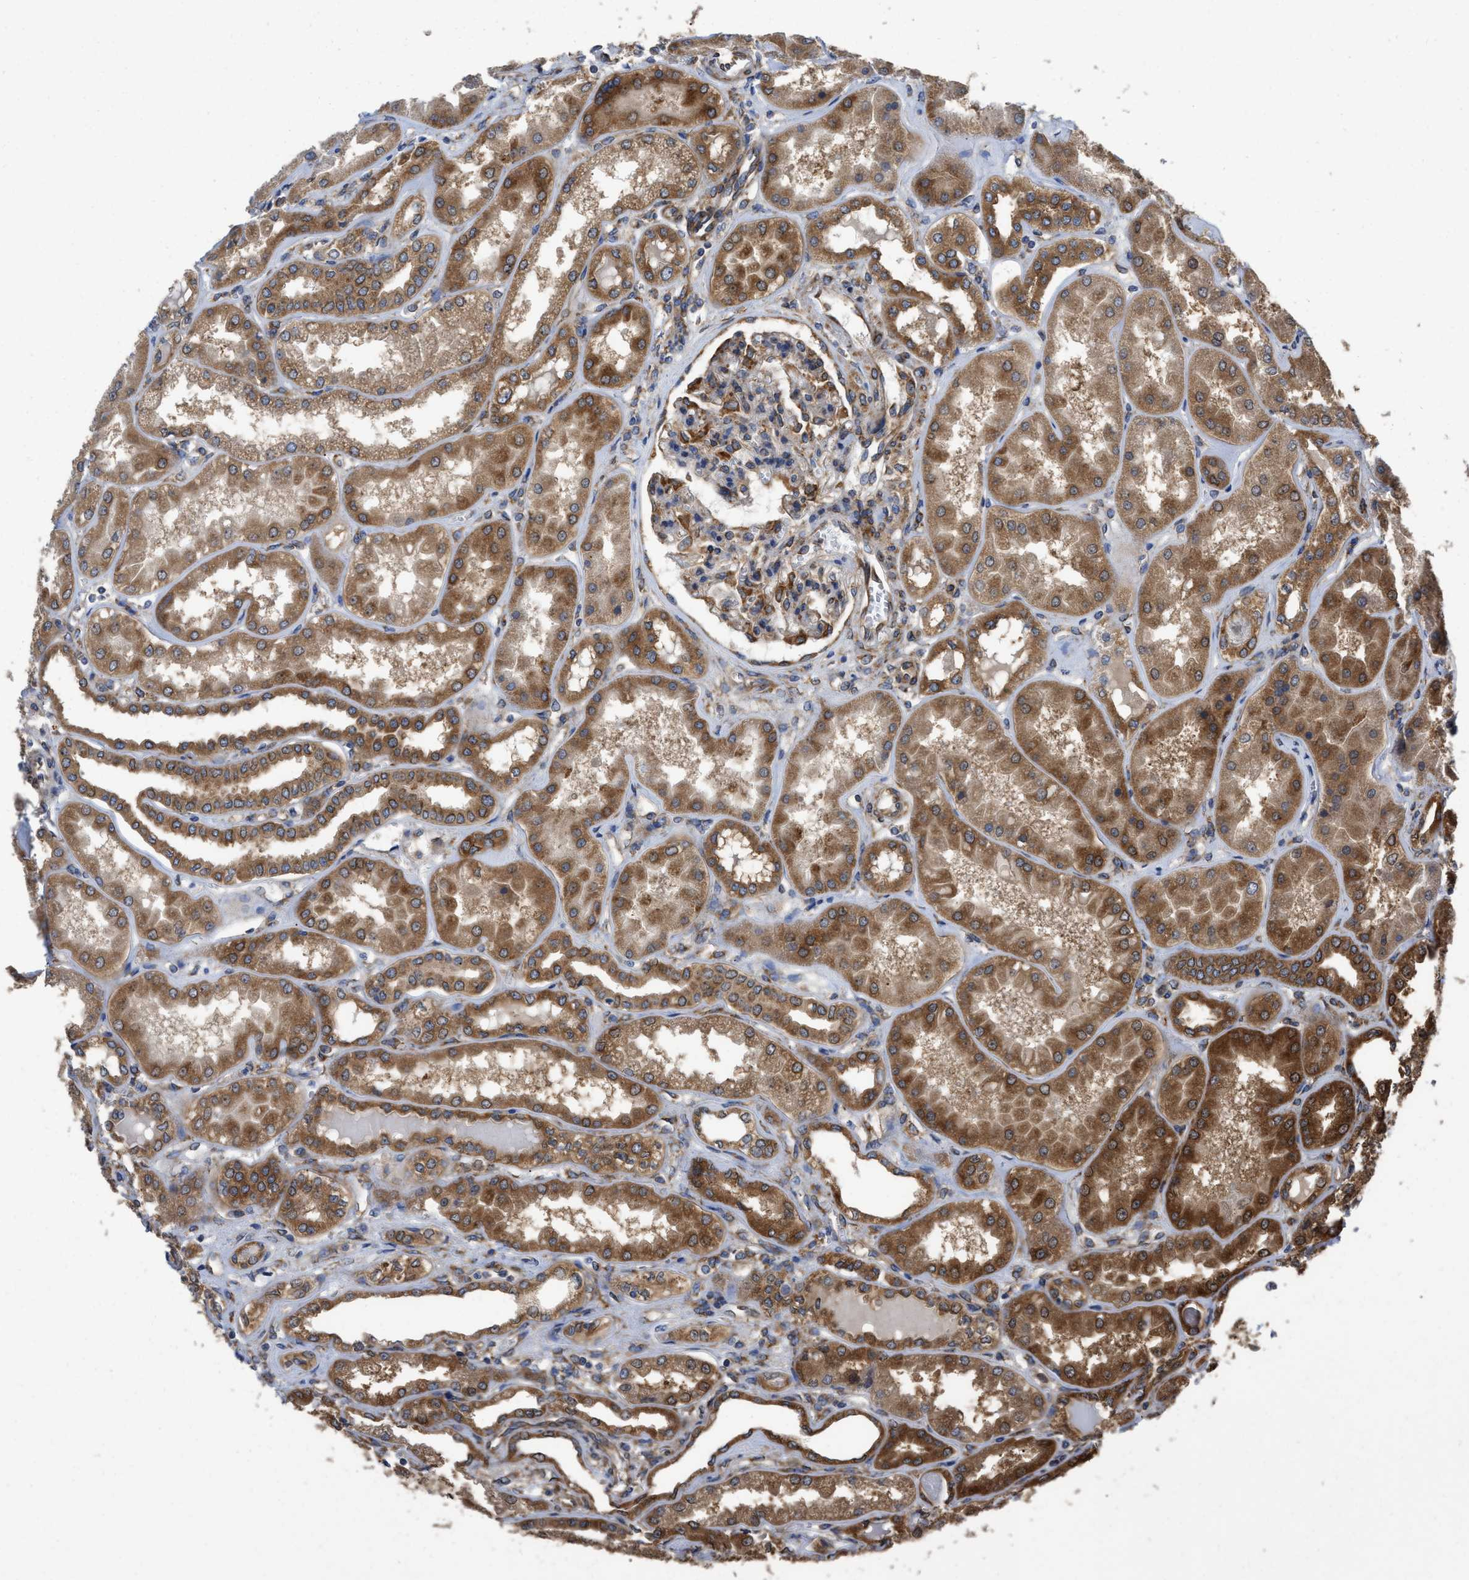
{"staining": {"intensity": "moderate", "quantity": ">75%", "location": "cytoplasmic/membranous"}, "tissue": "kidney", "cell_type": "Cells in glomeruli", "image_type": "normal", "snomed": [{"axis": "morphology", "description": "Normal tissue, NOS"}, {"axis": "topography", "description": "Kidney"}], "caption": "The immunohistochemical stain labels moderate cytoplasmic/membranous positivity in cells in glomeruli of normal kidney.", "gene": "FAM120A", "patient": {"sex": "female", "age": 56}}